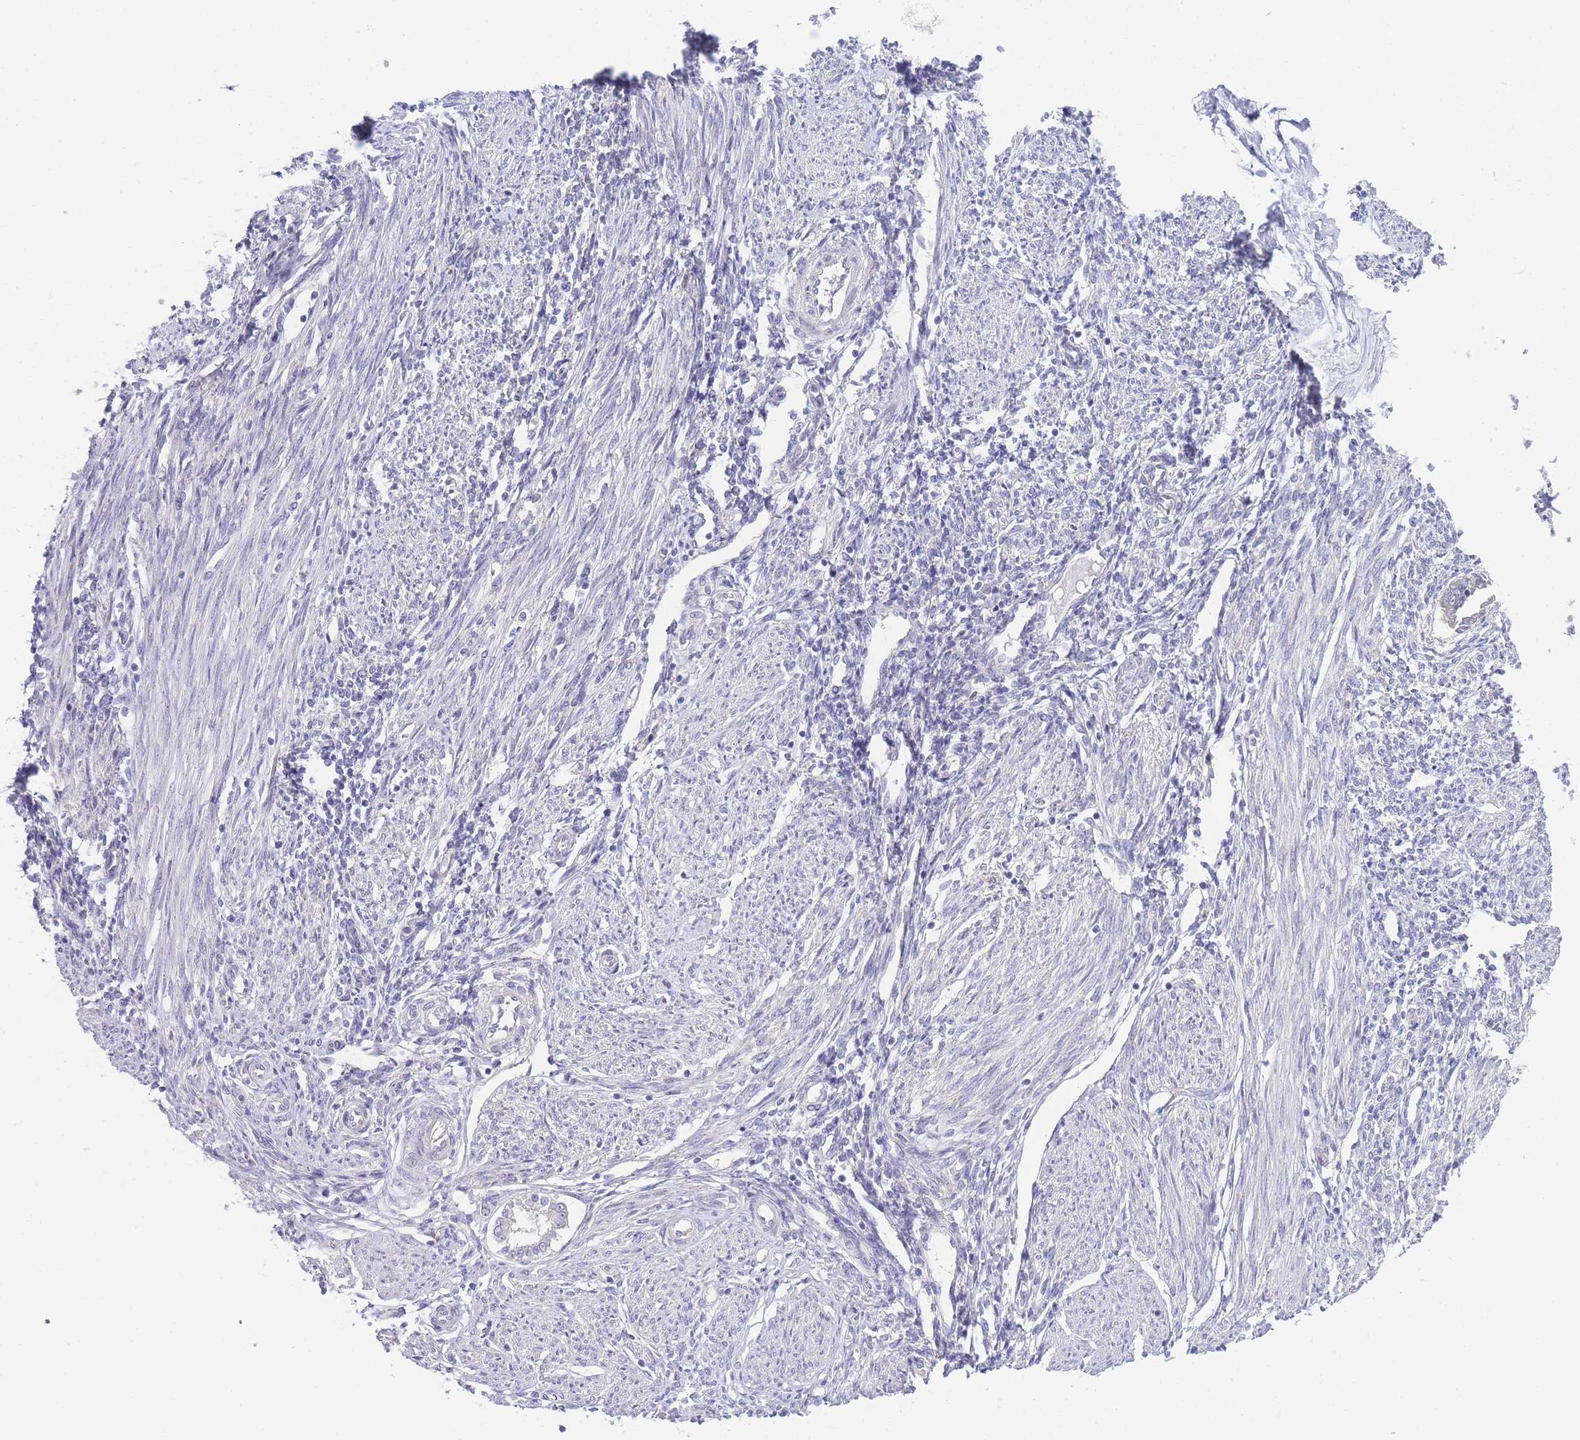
{"staining": {"intensity": "negative", "quantity": "none", "location": "none"}, "tissue": "endometrium", "cell_type": "Cells in endometrial stroma", "image_type": "normal", "snomed": [{"axis": "morphology", "description": "Normal tissue, NOS"}, {"axis": "topography", "description": "Uterus"}, {"axis": "topography", "description": "Endometrium"}], "caption": "Immunohistochemical staining of benign endometrium demonstrates no significant positivity in cells in endometrial stroma. (DAB (3,3'-diaminobenzidine) IHC, high magnification).", "gene": "ZNF510", "patient": {"sex": "female", "age": 48}}